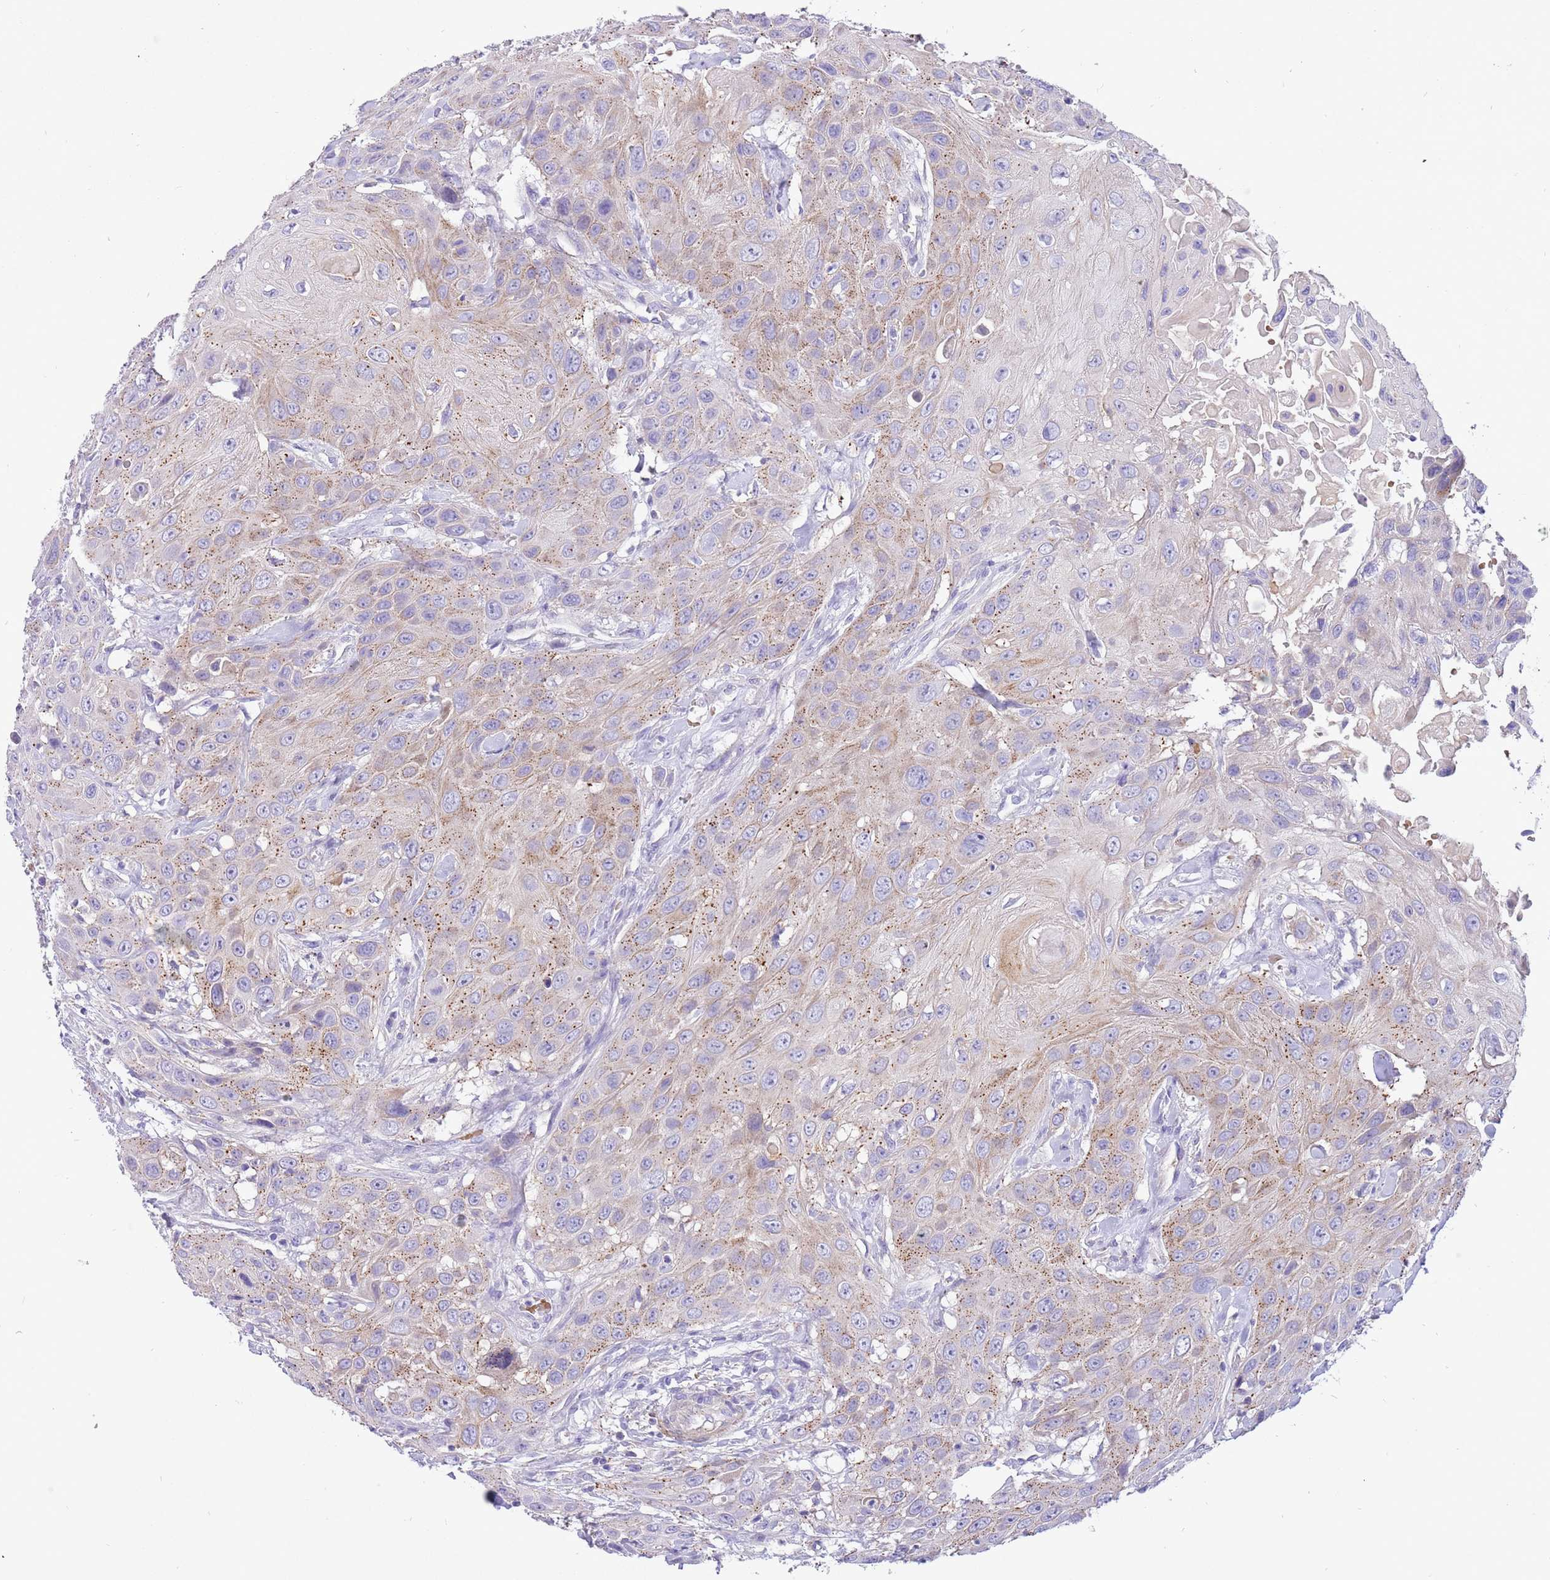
{"staining": {"intensity": "weak", "quantity": "25%-75%", "location": "cytoplasmic/membranous"}, "tissue": "head and neck cancer", "cell_type": "Tumor cells", "image_type": "cancer", "snomed": [{"axis": "morphology", "description": "Squamous cell carcinoma, NOS"}, {"axis": "topography", "description": "Head-Neck"}], "caption": "A low amount of weak cytoplasmic/membranous staining is present in approximately 25%-75% of tumor cells in head and neck cancer tissue.", "gene": "KBTBD3", "patient": {"sex": "male", "age": 81}}